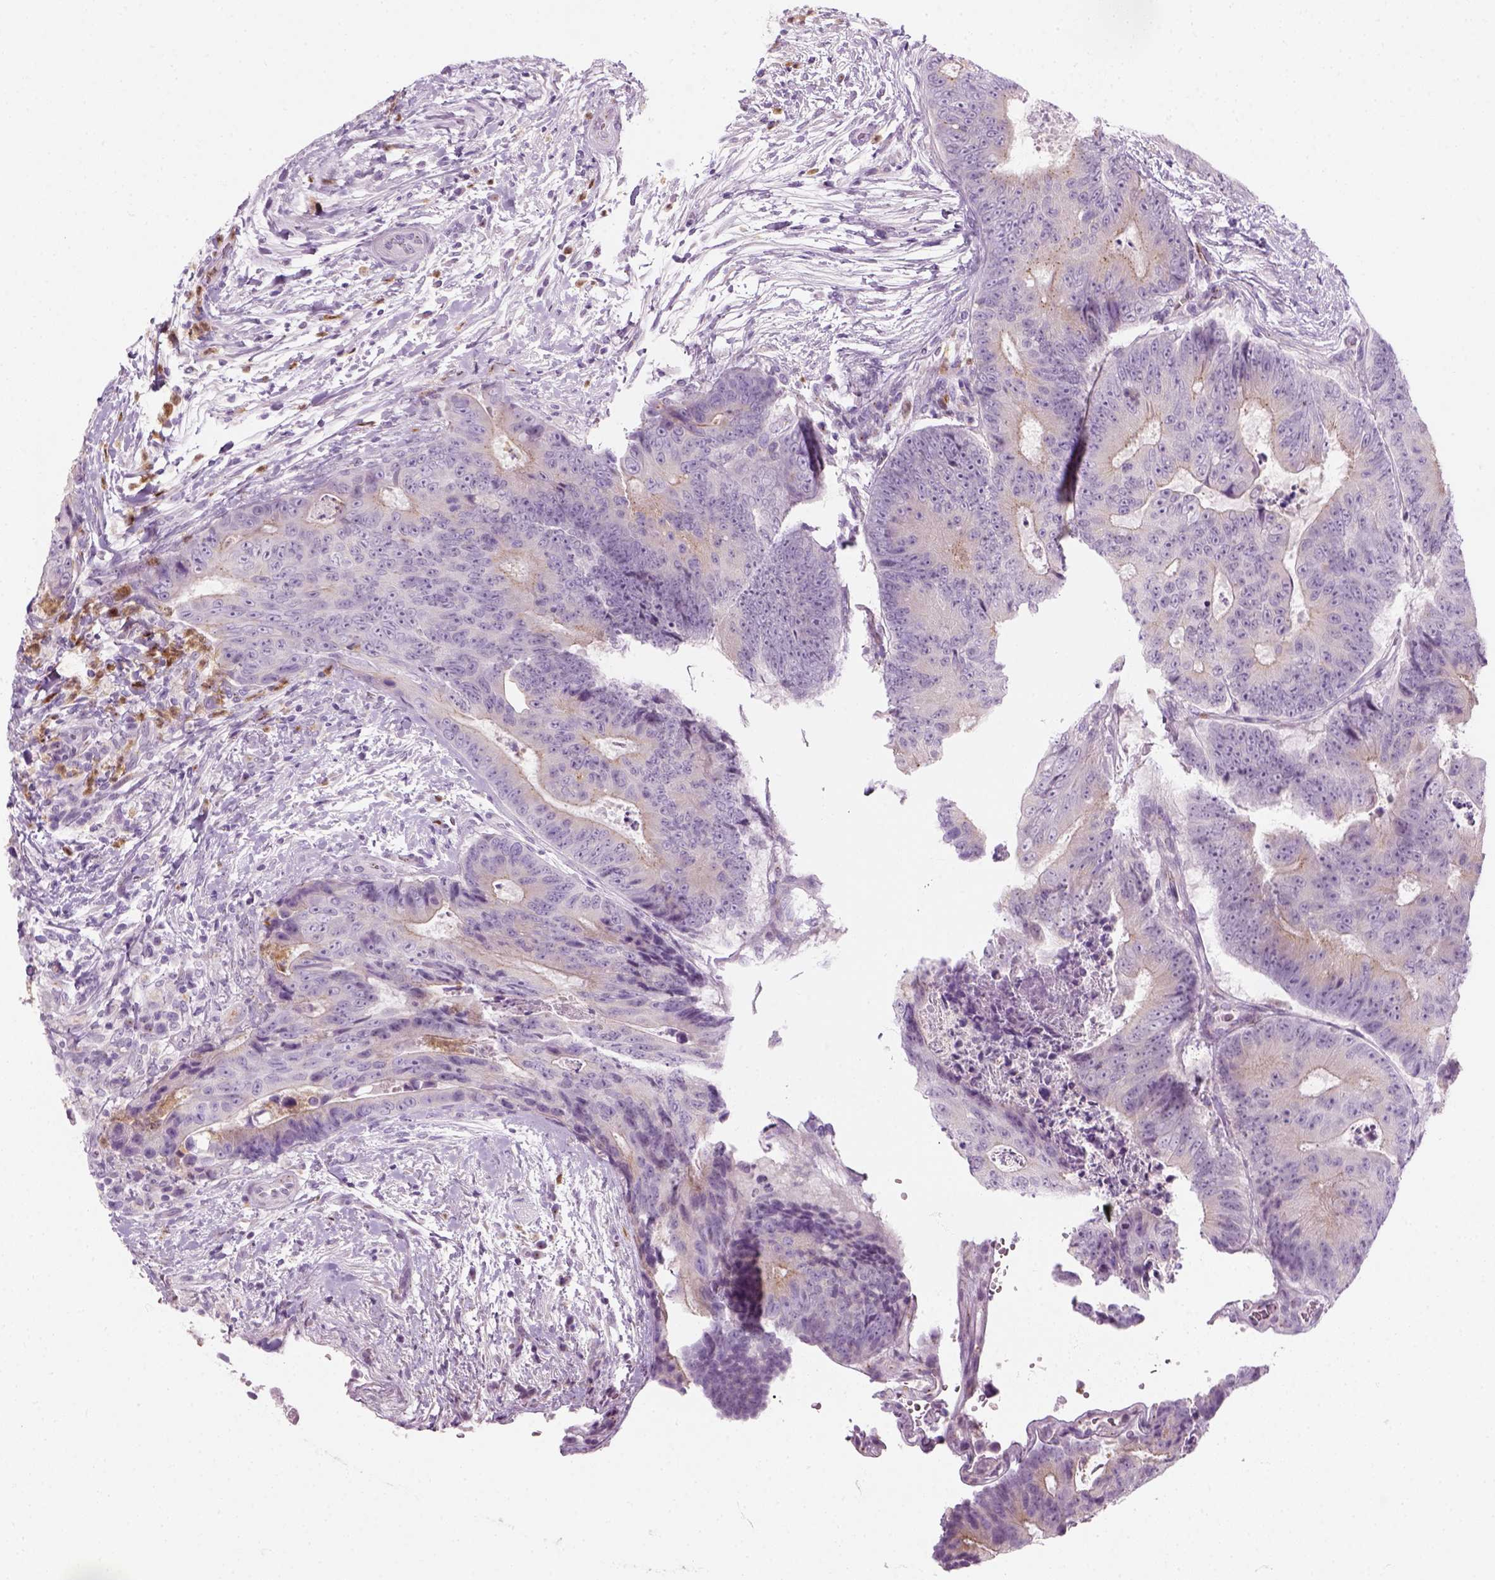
{"staining": {"intensity": "negative", "quantity": "none", "location": "none"}, "tissue": "colorectal cancer", "cell_type": "Tumor cells", "image_type": "cancer", "snomed": [{"axis": "morphology", "description": "Adenocarcinoma, NOS"}, {"axis": "topography", "description": "Colon"}], "caption": "DAB immunohistochemical staining of colorectal adenocarcinoma exhibits no significant staining in tumor cells.", "gene": "IL4", "patient": {"sex": "female", "age": 48}}